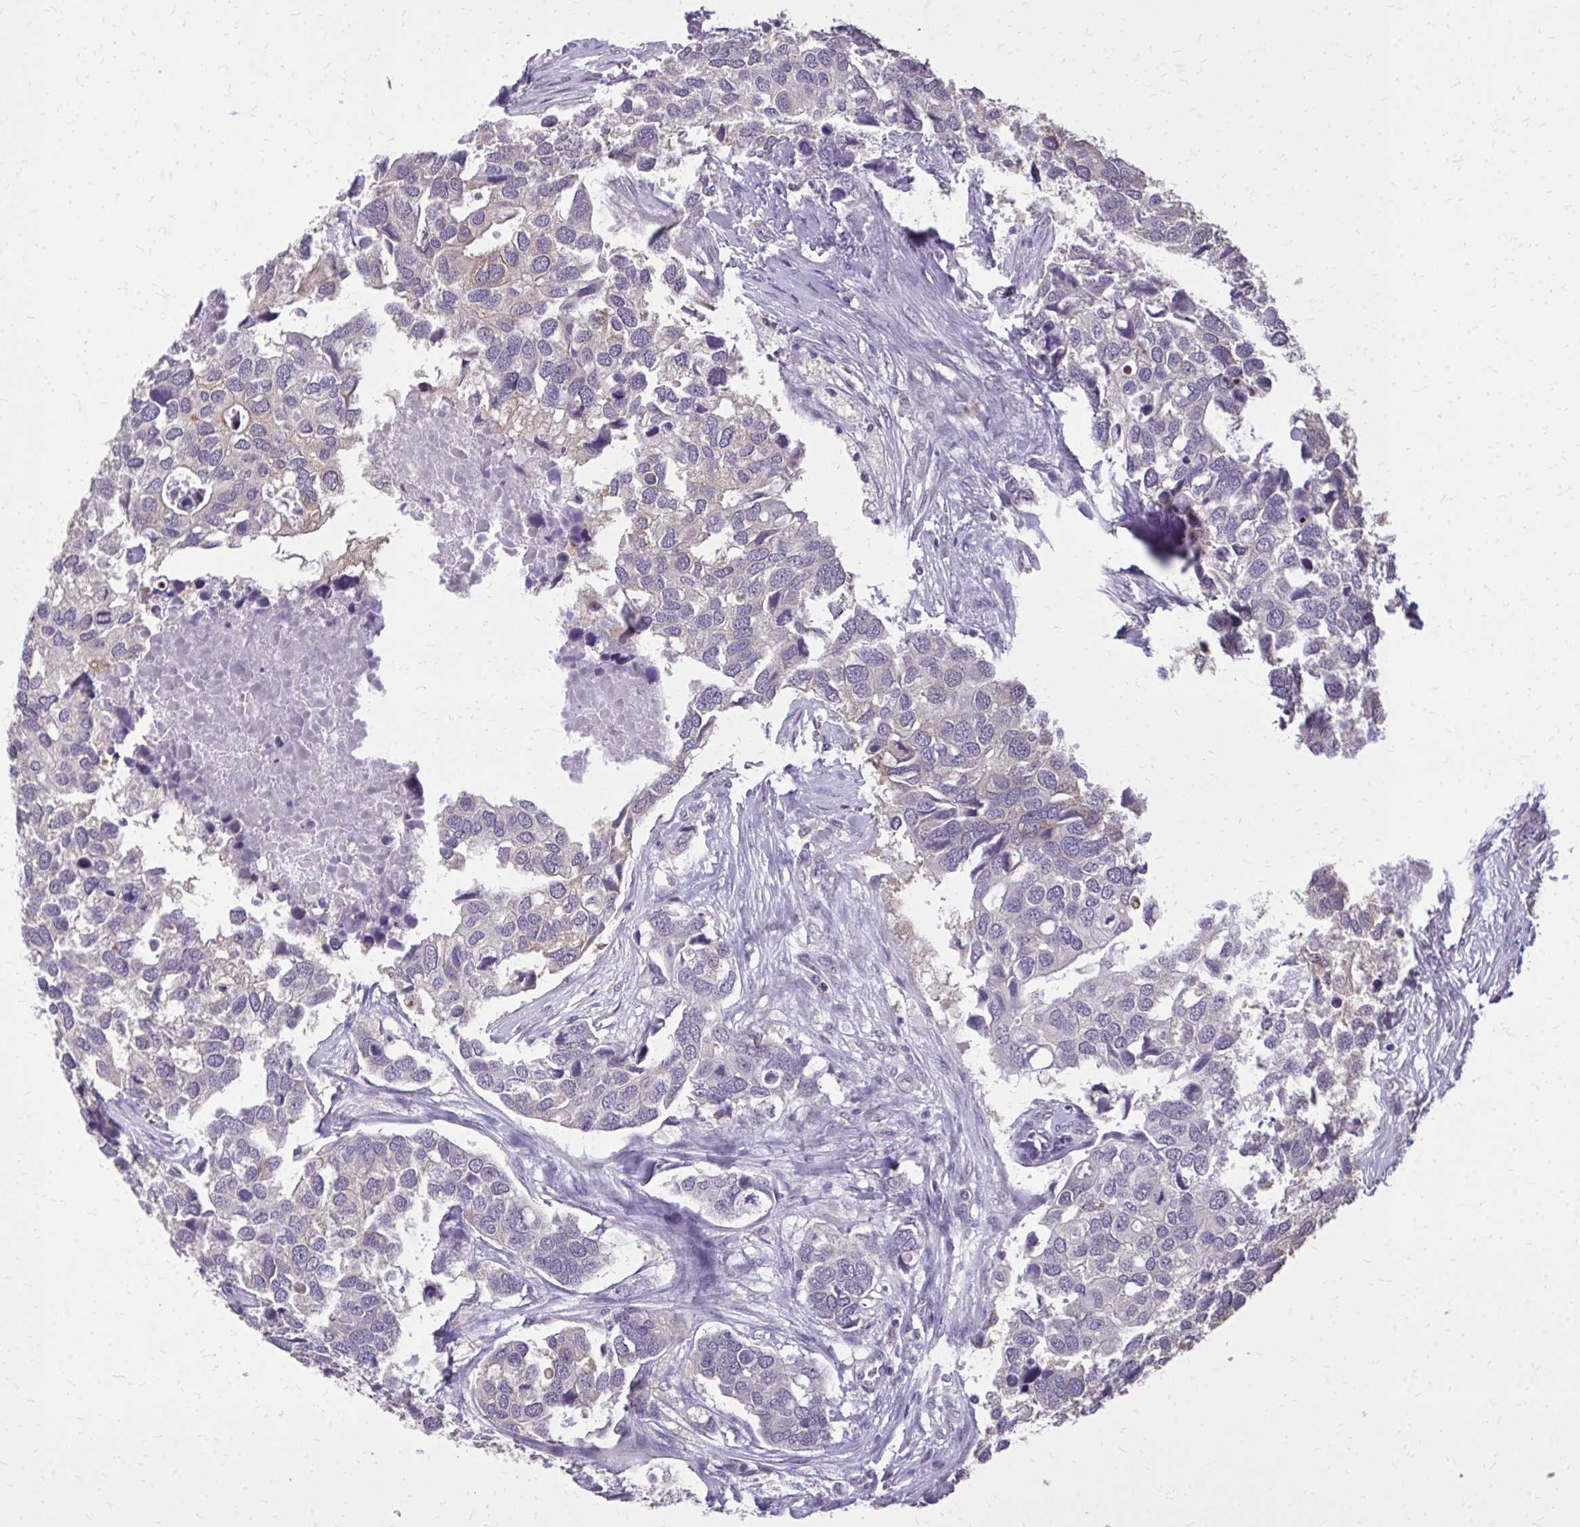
{"staining": {"intensity": "weak", "quantity": "<25%", "location": "cytoplasmic/membranous"}, "tissue": "breast cancer", "cell_type": "Tumor cells", "image_type": "cancer", "snomed": [{"axis": "morphology", "description": "Duct carcinoma"}, {"axis": "topography", "description": "Breast"}], "caption": "Human breast cancer stained for a protein using IHC demonstrates no positivity in tumor cells.", "gene": "AKAP5", "patient": {"sex": "female", "age": 83}}